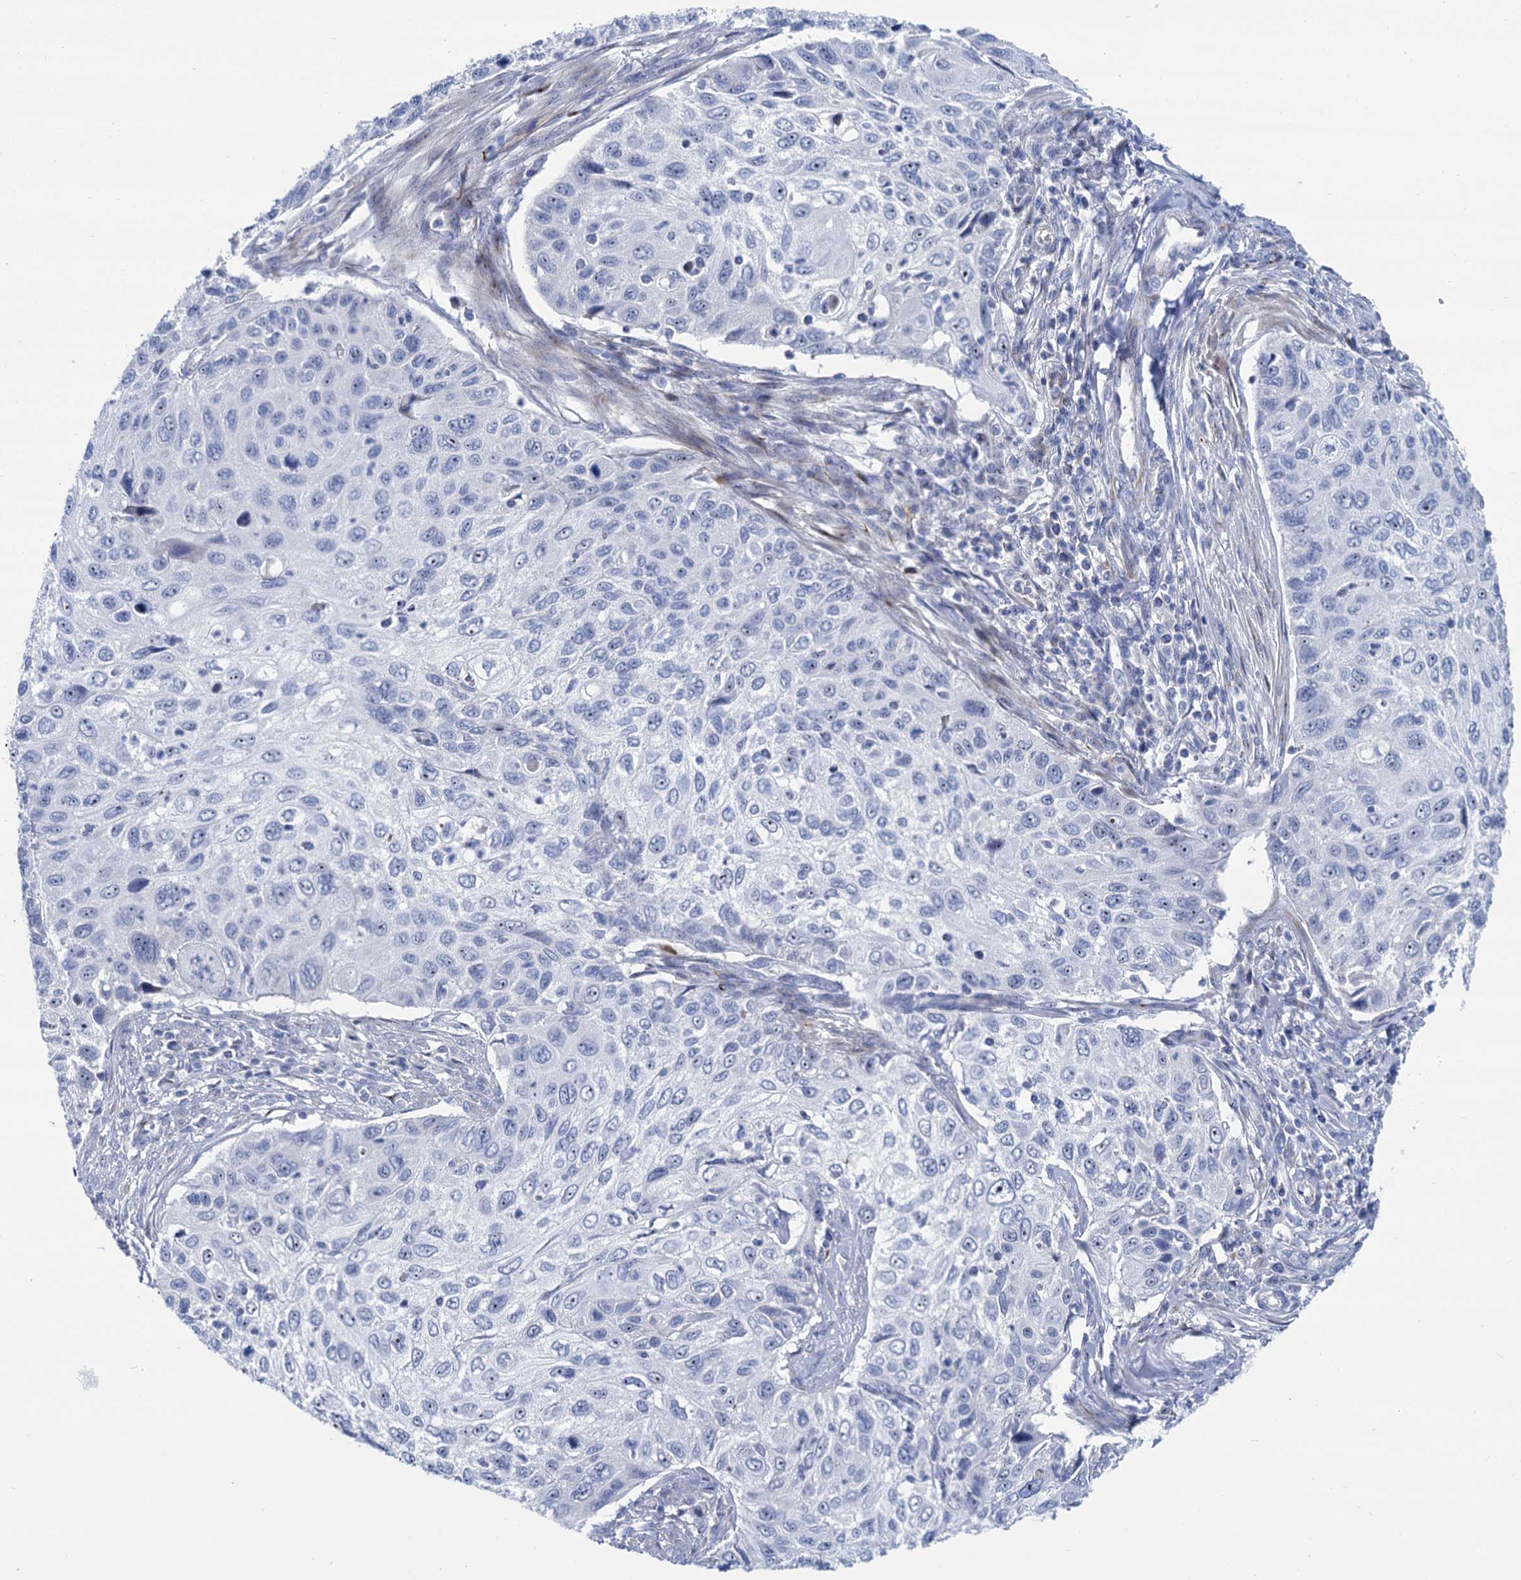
{"staining": {"intensity": "negative", "quantity": "none", "location": "none"}, "tissue": "cervical cancer", "cell_type": "Tumor cells", "image_type": "cancer", "snomed": [{"axis": "morphology", "description": "Squamous cell carcinoma, NOS"}, {"axis": "topography", "description": "Cervix"}], "caption": "Immunohistochemical staining of squamous cell carcinoma (cervical) demonstrates no significant staining in tumor cells.", "gene": "SH3TC2", "patient": {"sex": "female", "age": 70}}